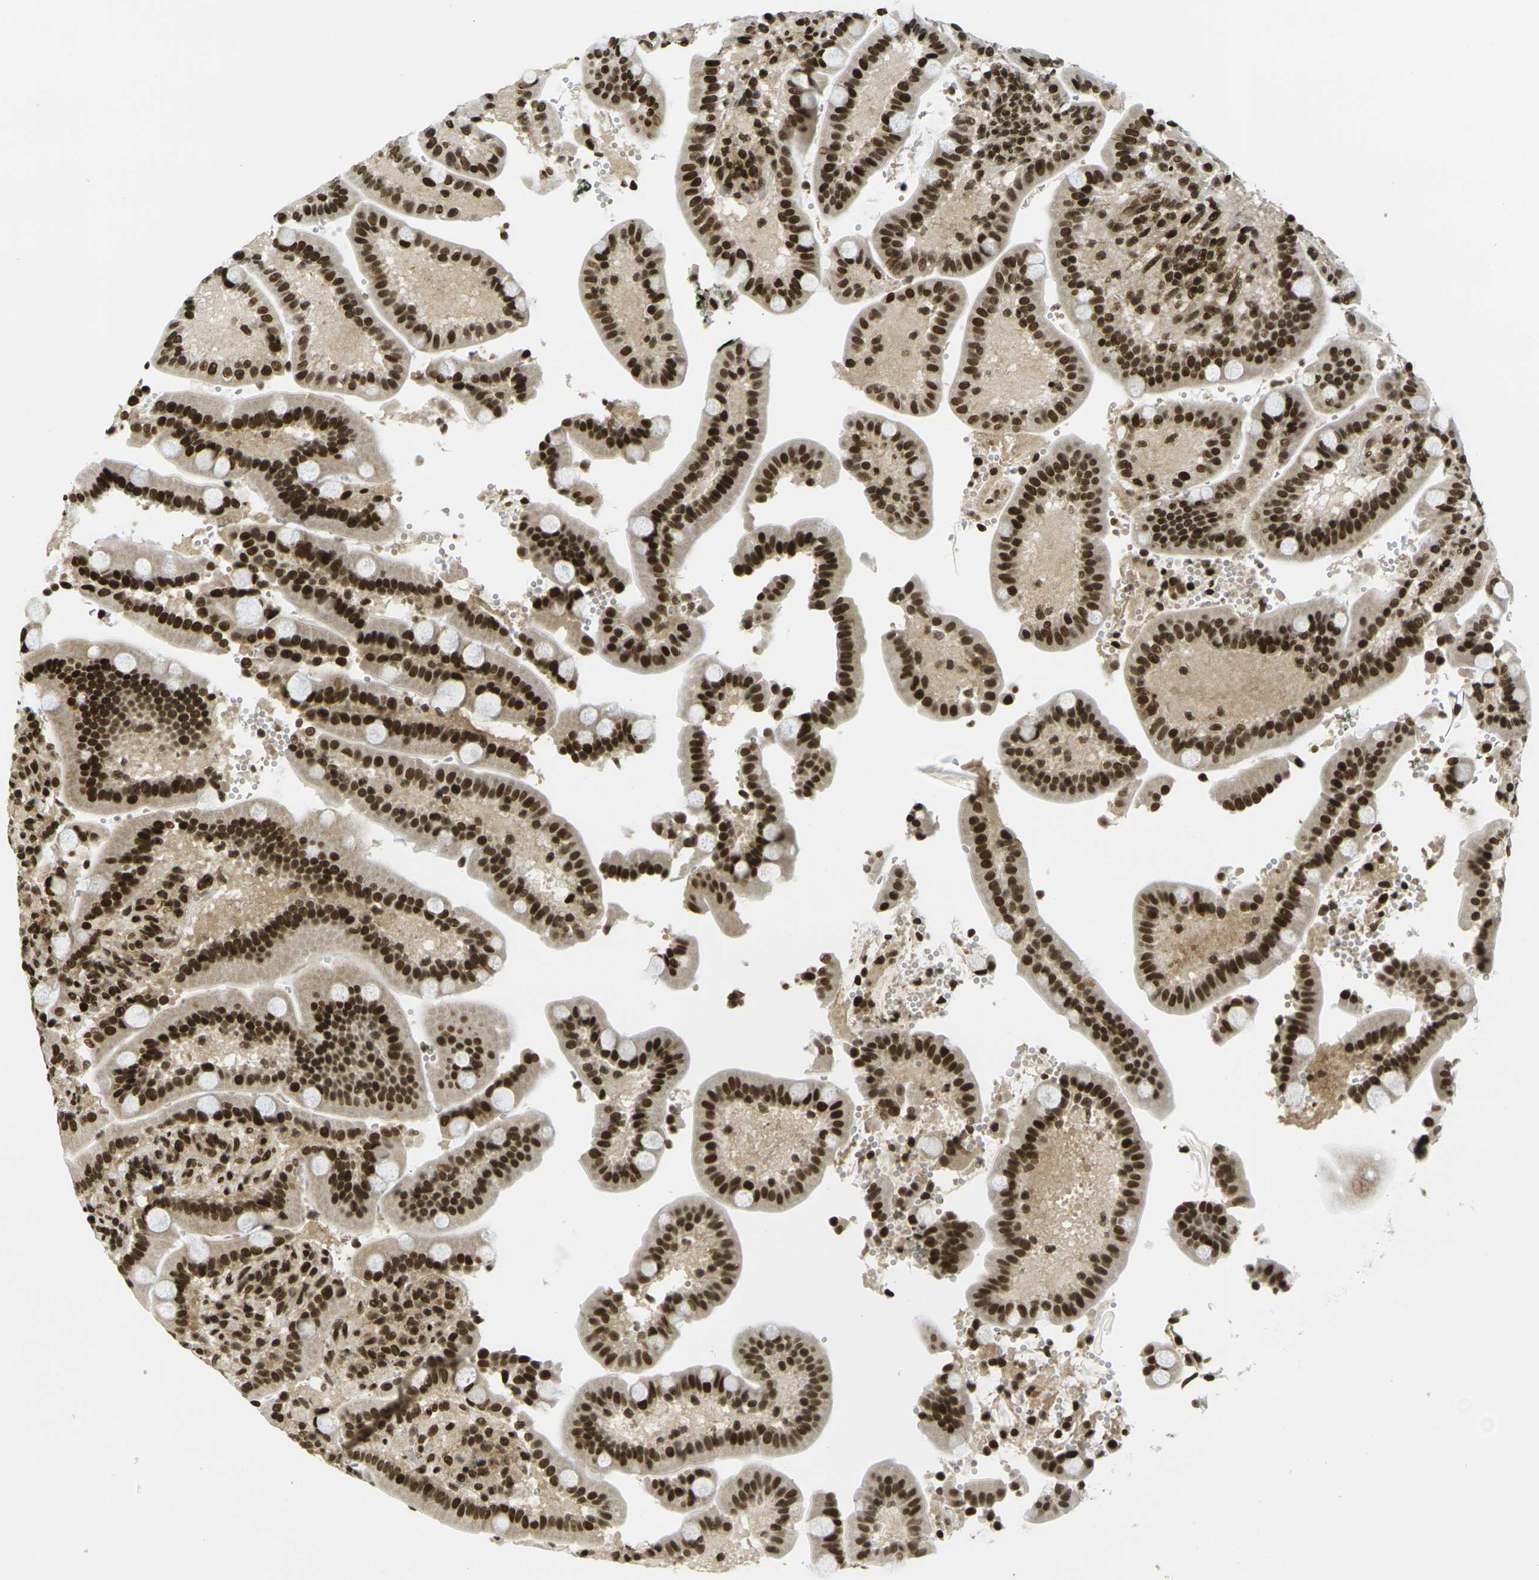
{"staining": {"intensity": "strong", "quantity": ">75%", "location": "nuclear"}, "tissue": "duodenum", "cell_type": "Glandular cells", "image_type": "normal", "snomed": [{"axis": "morphology", "description": "Normal tissue, NOS"}, {"axis": "topography", "description": "Small intestine, NOS"}], "caption": "Human duodenum stained with a brown dye demonstrates strong nuclear positive positivity in about >75% of glandular cells.", "gene": "RUVBL2", "patient": {"sex": "female", "age": 71}}